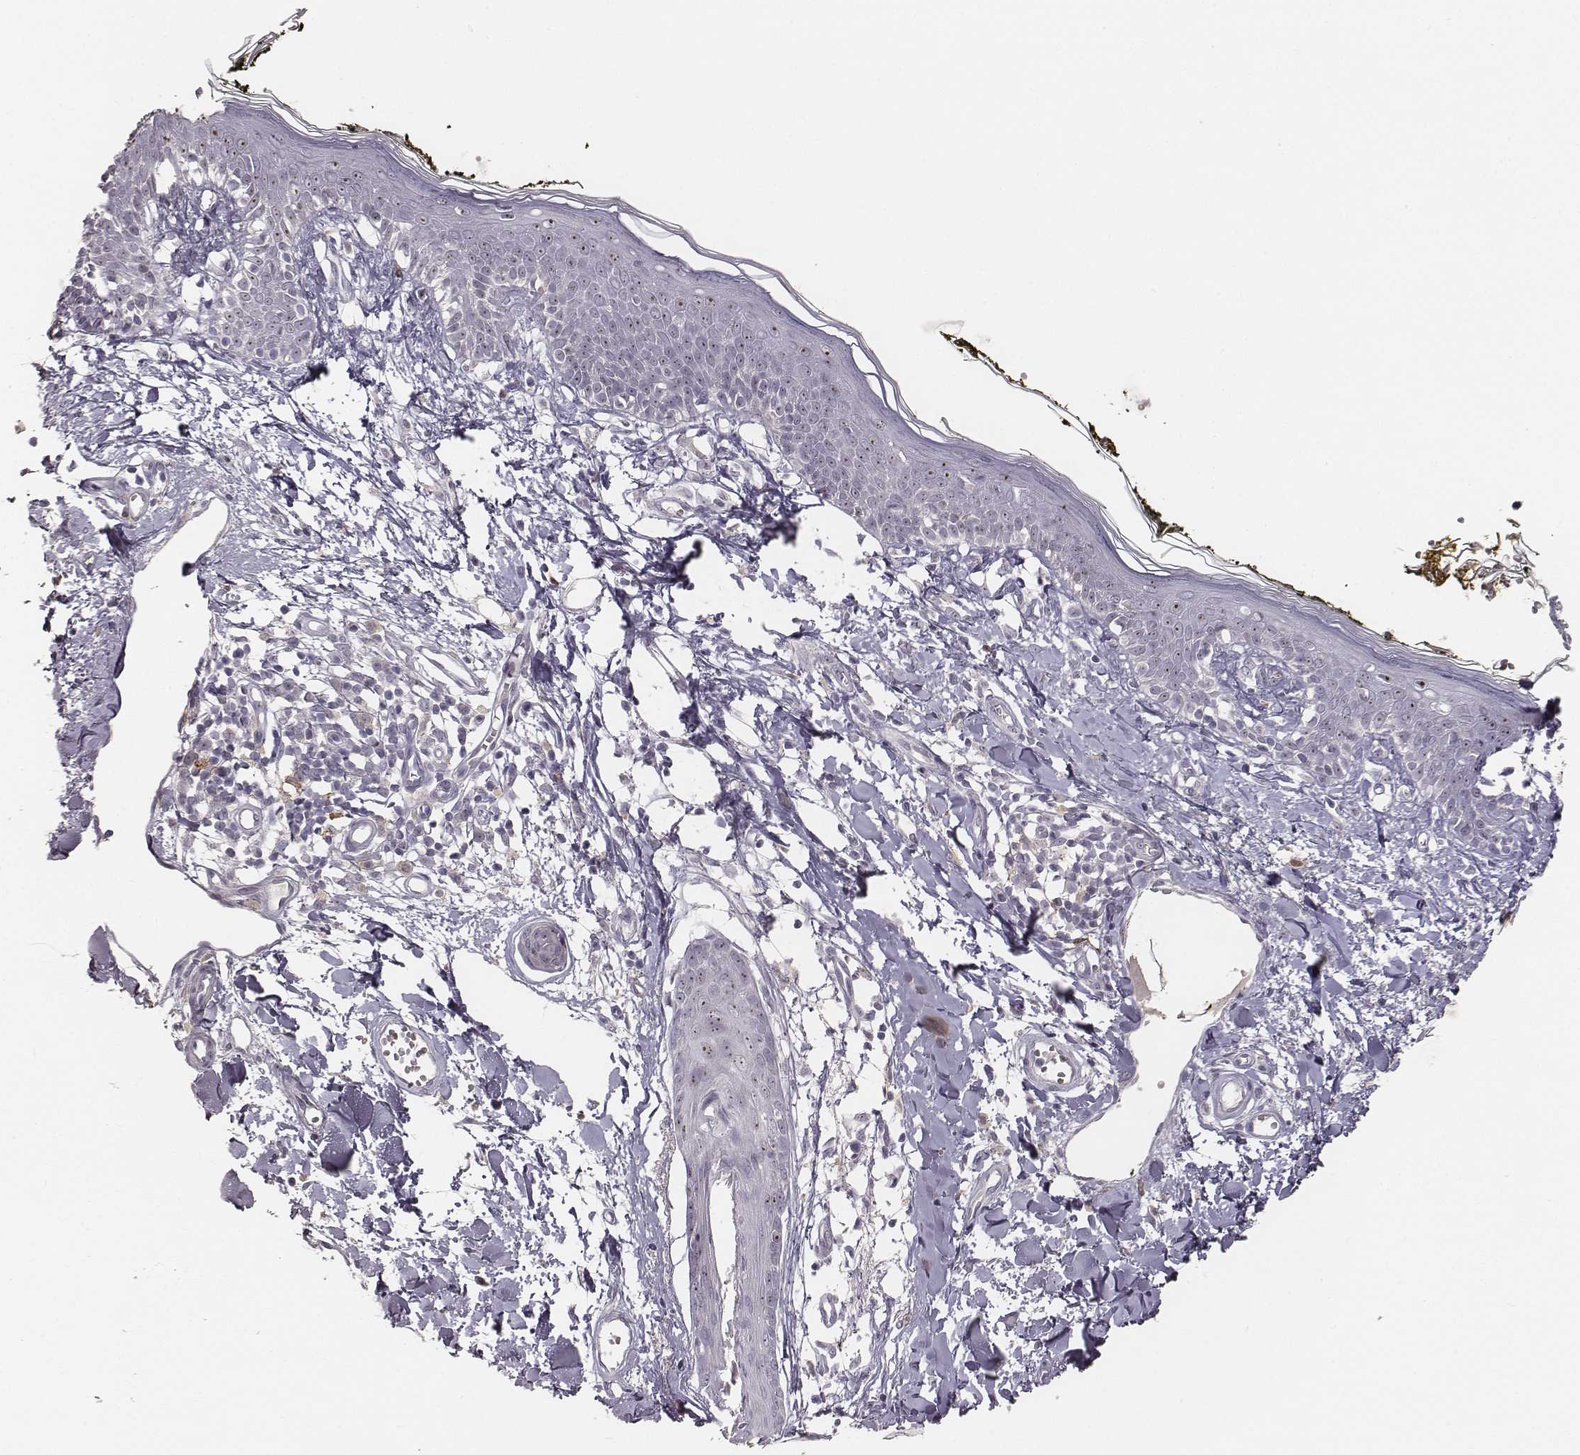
{"staining": {"intensity": "negative", "quantity": "none", "location": "none"}, "tissue": "skin", "cell_type": "Fibroblasts", "image_type": "normal", "snomed": [{"axis": "morphology", "description": "Normal tissue, NOS"}, {"axis": "topography", "description": "Skin"}], "caption": "DAB (3,3'-diaminobenzidine) immunohistochemical staining of normal skin reveals no significant staining in fibroblasts.", "gene": "NIFK", "patient": {"sex": "male", "age": 76}}